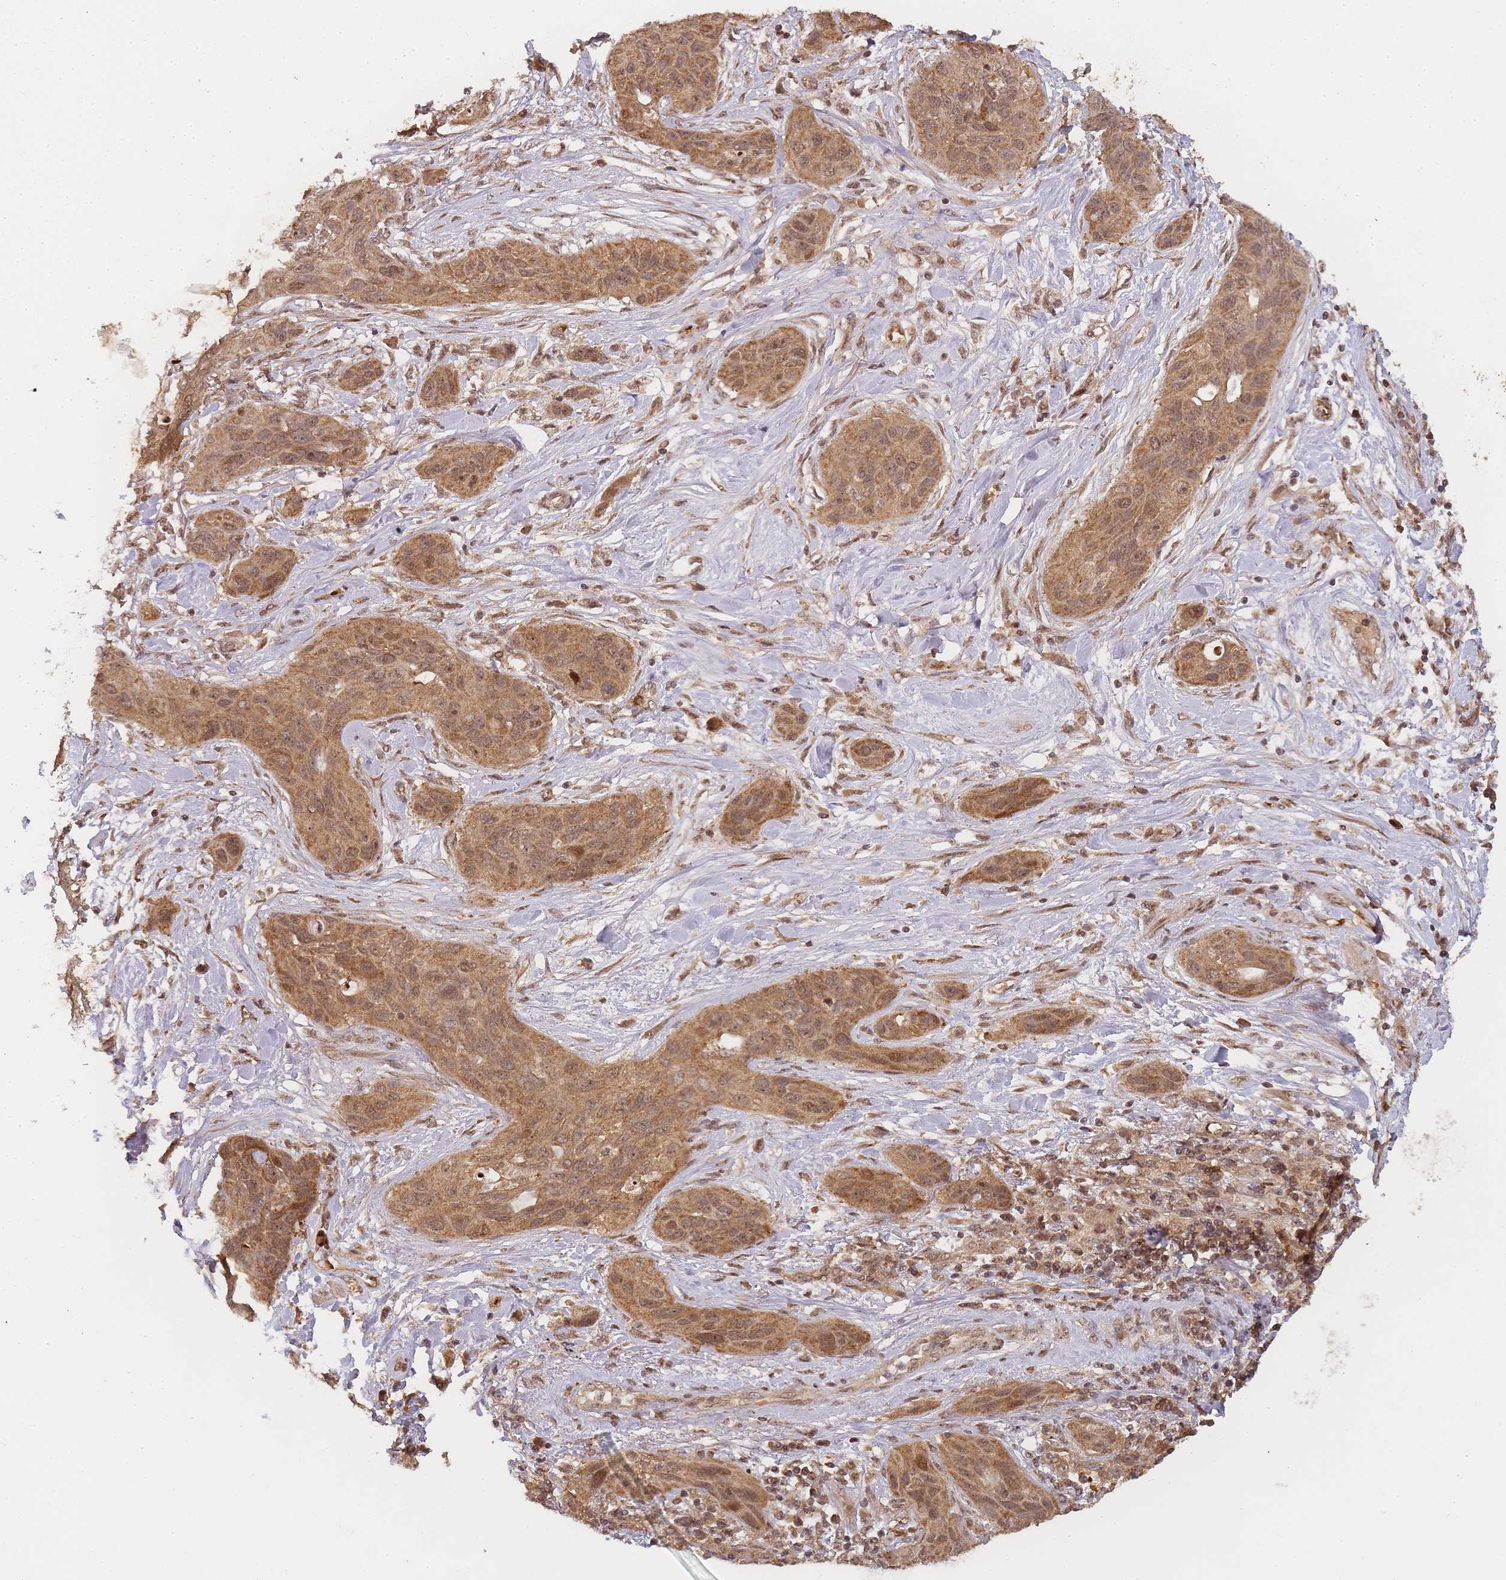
{"staining": {"intensity": "moderate", "quantity": ">75%", "location": "cytoplasmic/membranous,nuclear"}, "tissue": "lung cancer", "cell_type": "Tumor cells", "image_type": "cancer", "snomed": [{"axis": "morphology", "description": "Squamous cell carcinoma, NOS"}, {"axis": "topography", "description": "Lung"}], "caption": "Lung cancer stained for a protein reveals moderate cytoplasmic/membranous and nuclear positivity in tumor cells.", "gene": "ZNF497", "patient": {"sex": "female", "age": 70}}